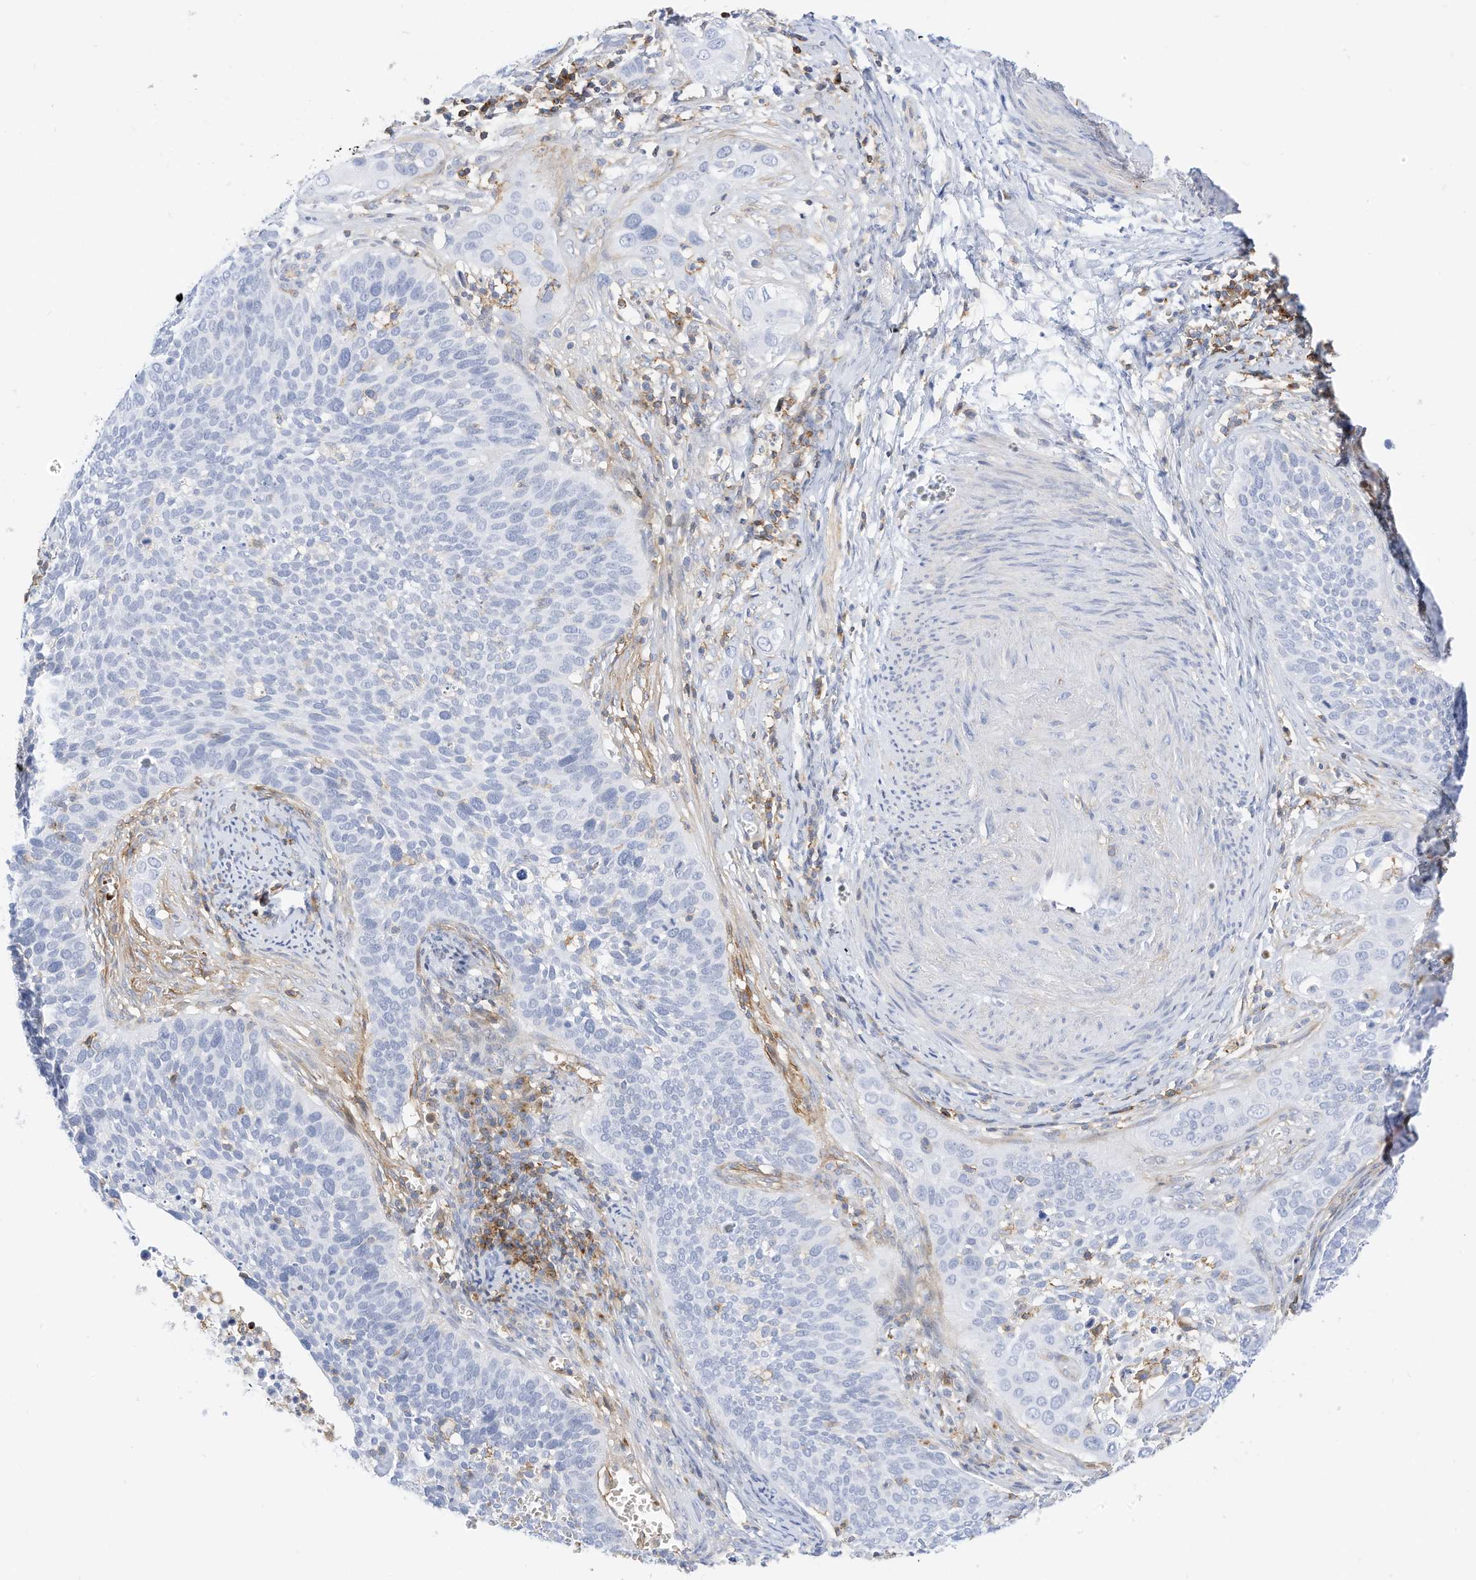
{"staining": {"intensity": "negative", "quantity": "none", "location": "none"}, "tissue": "cervical cancer", "cell_type": "Tumor cells", "image_type": "cancer", "snomed": [{"axis": "morphology", "description": "Squamous cell carcinoma, NOS"}, {"axis": "topography", "description": "Cervix"}], "caption": "Tumor cells show no significant expression in squamous cell carcinoma (cervical).", "gene": "TXNDC9", "patient": {"sex": "female", "age": 34}}